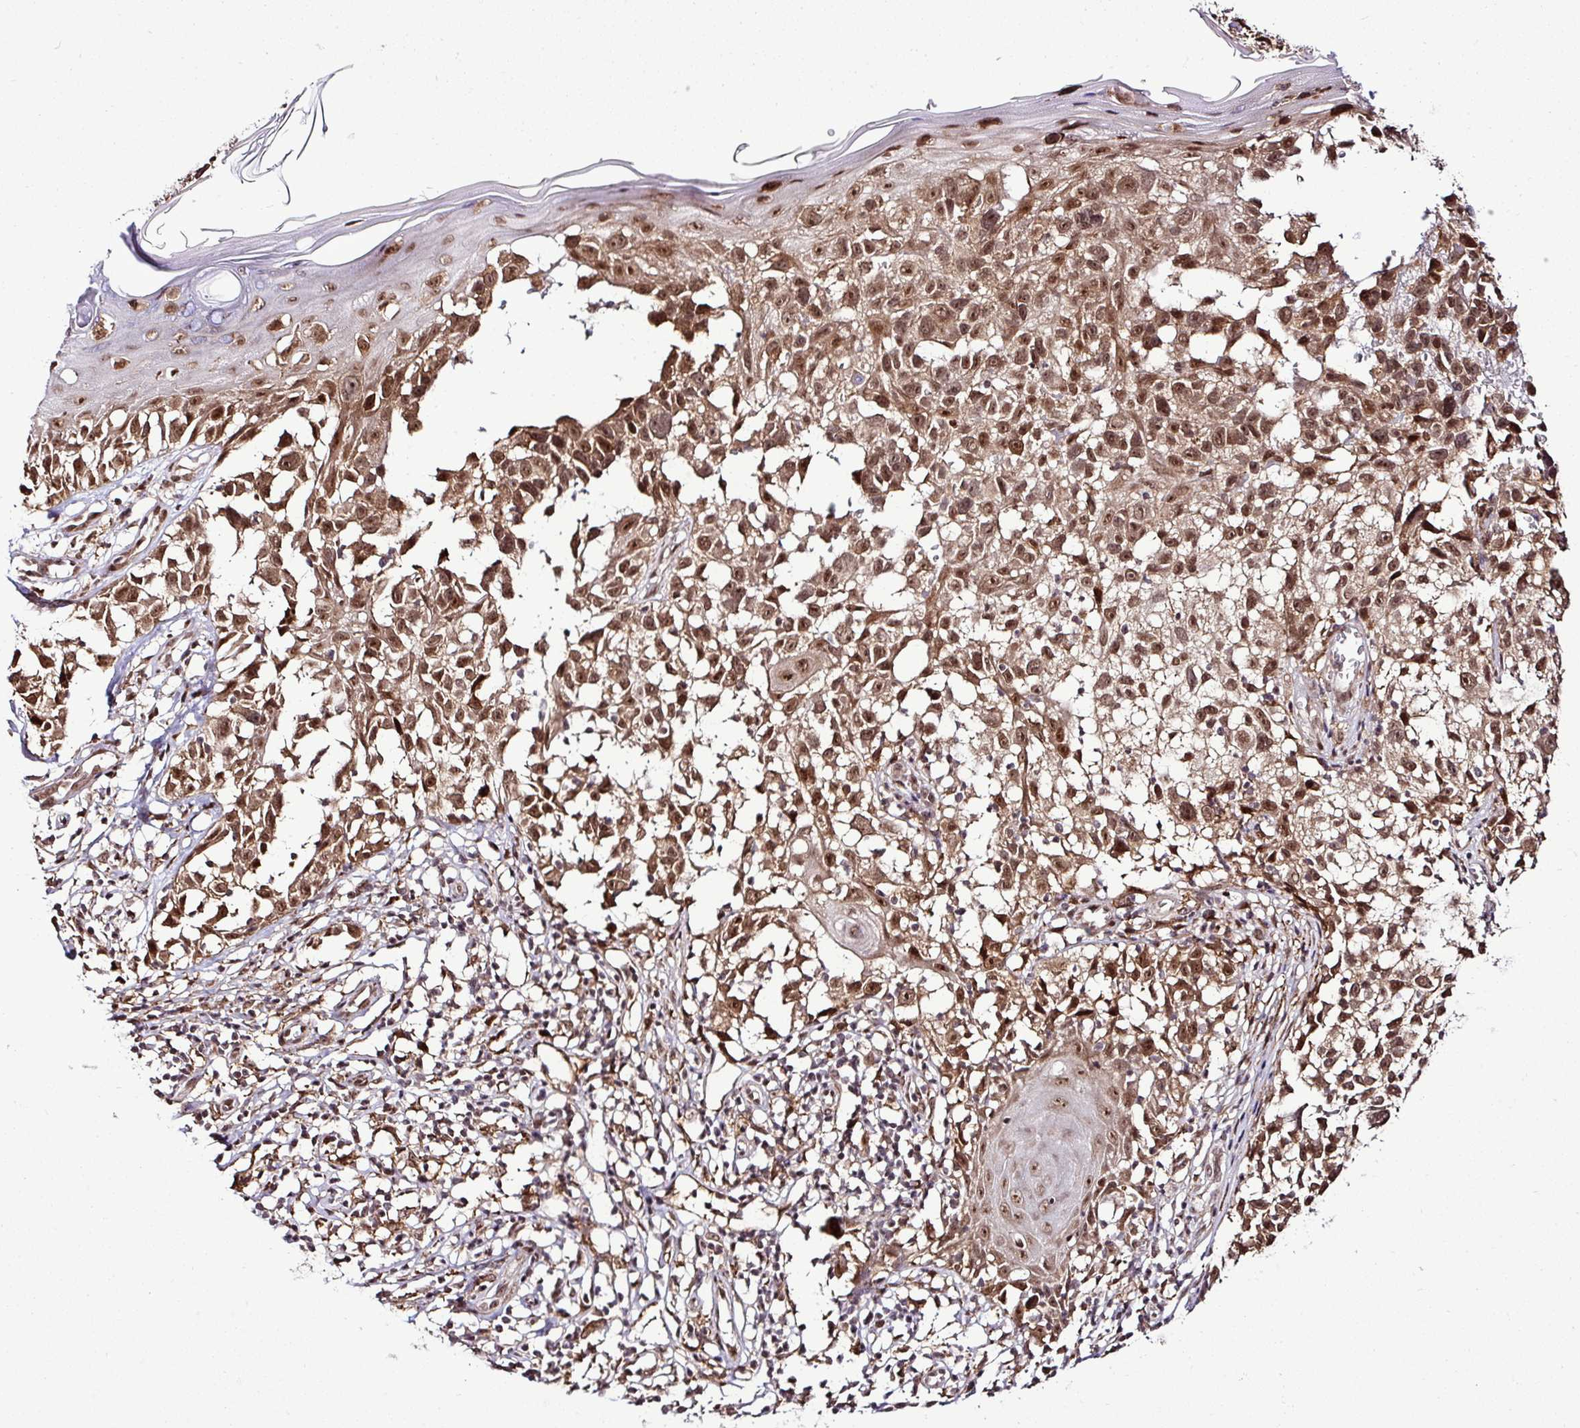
{"staining": {"intensity": "moderate", "quantity": ">75%", "location": "cytoplasmic/membranous,nuclear"}, "tissue": "melanoma", "cell_type": "Tumor cells", "image_type": "cancer", "snomed": [{"axis": "morphology", "description": "Malignant melanoma, NOS"}, {"axis": "topography", "description": "Skin"}], "caption": "This is an image of immunohistochemistry staining of malignant melanoma, which shows moderate expression in the cytoplasmic/membranous and nuclear of tumor cells.", "gene": "FAM153A", "patient": {"sex": "male", "age": 73}}